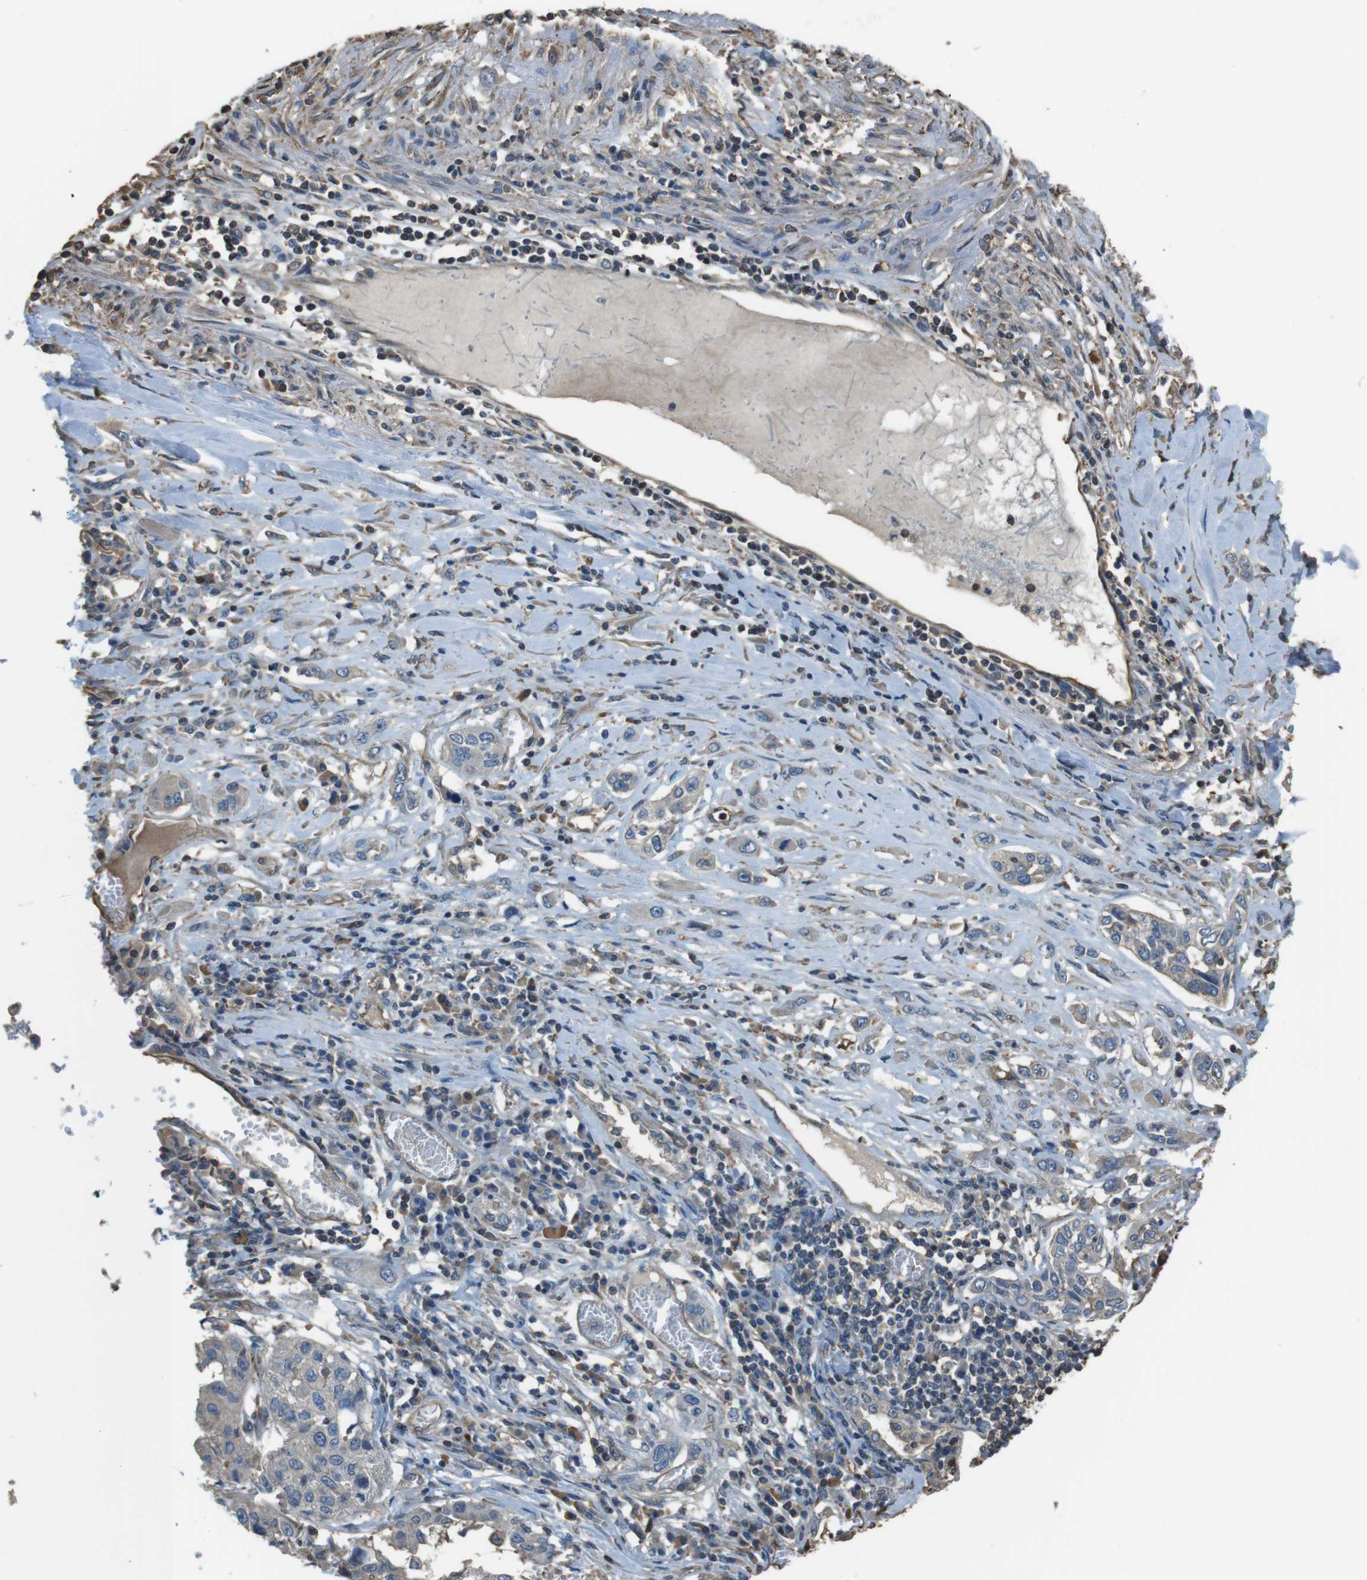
{"staining": {"intensity": "weak", "quantity": "<25%", "location": "cytoplasmic/membranous"}, "tissue": "lung cancer", "cell_type": "Tumor cells", "image_type": "cancer", "snomed": [{"axis": "morphology", "description": "Squamous cell carcinoma, NOS"}, {"axis": "topography", "description": "Lung"}], "caption": "Lung cancer stained for a protein using immunohistochemistry (IHC) exhibits no expression tumor cells.", "gene": "FCAR", "patient": {"sex": "male", "age": 71}}